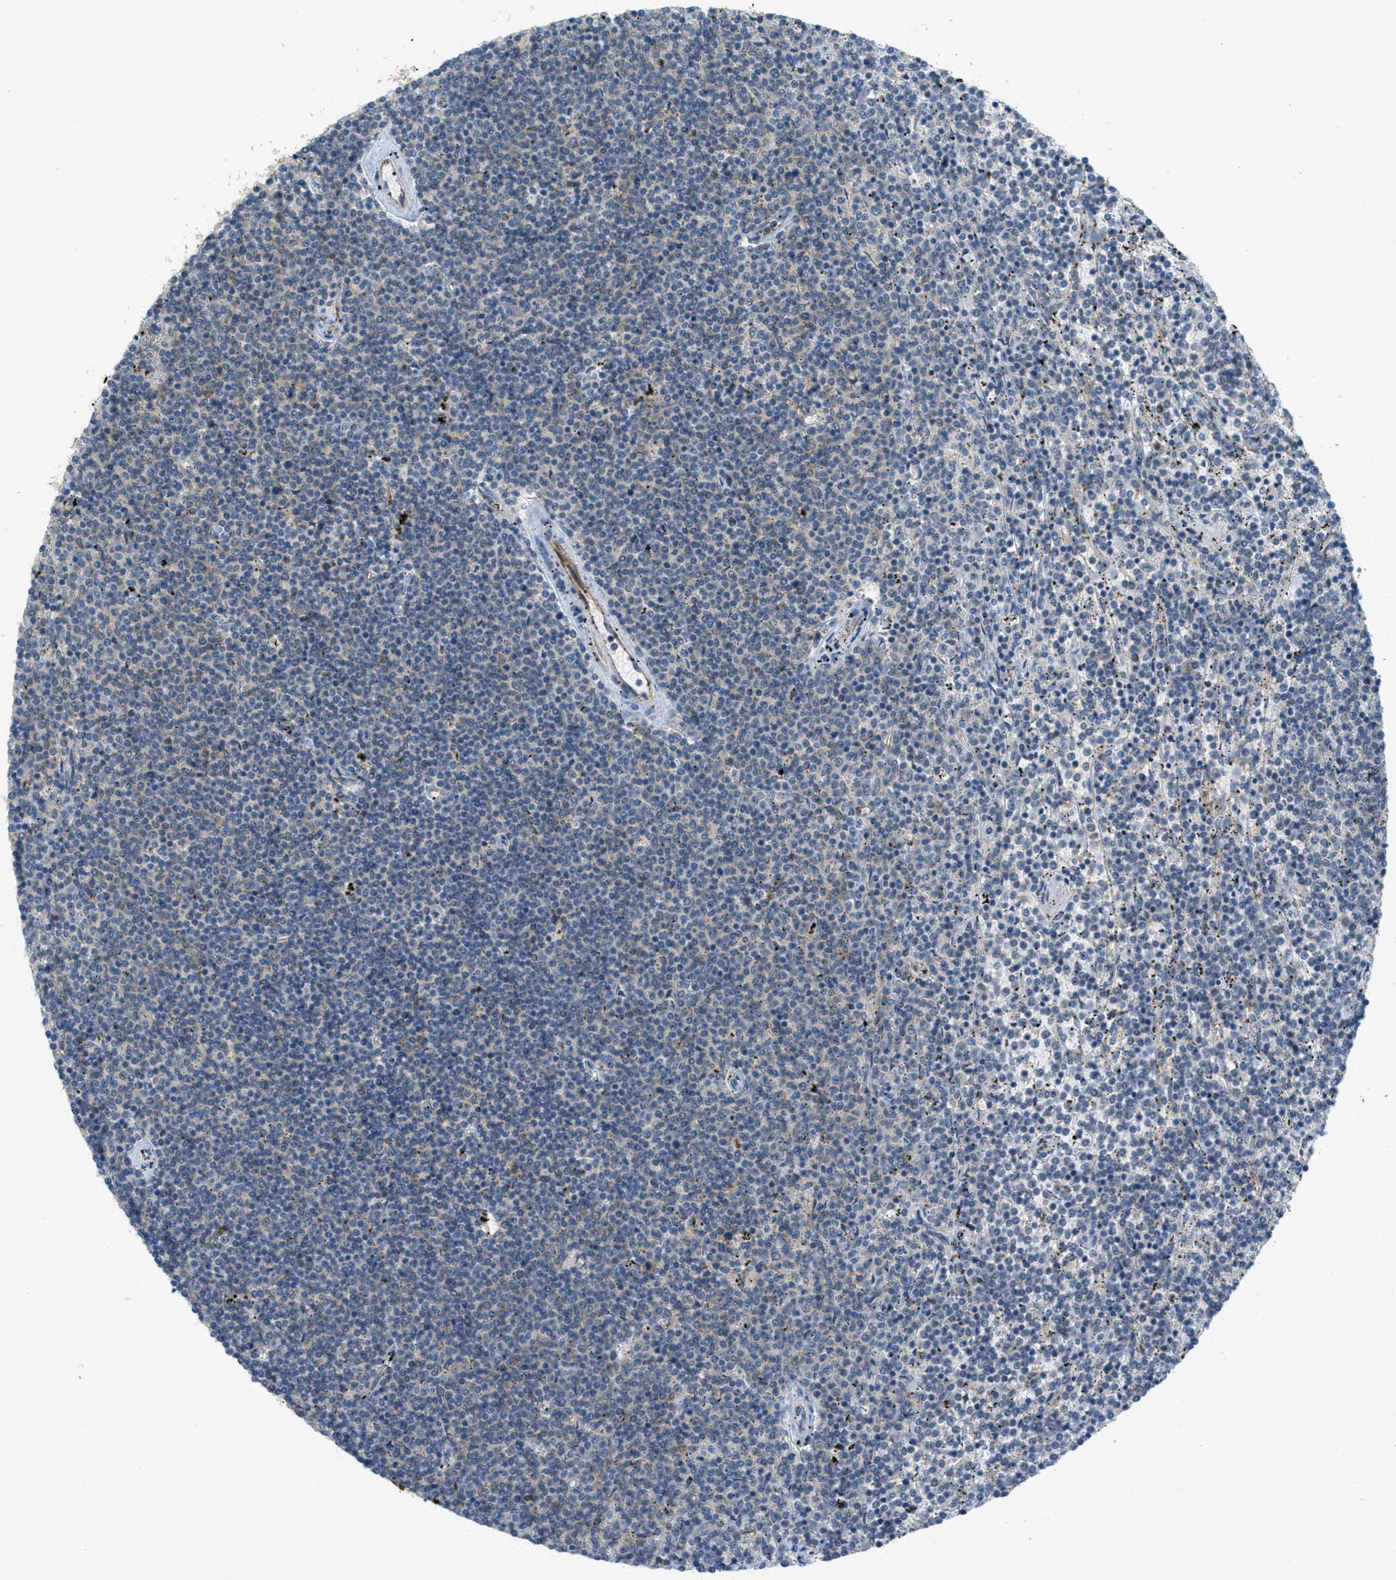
{"staining": {"intensity": "negative", "quantity": "none", "location": "none"}, "tissue": "lymphoma", "cell_type": "Tumor cells", "image_type": "cancer", "snomed": [{"axis": "morphology", "description": "Malignant lymphoma, non-Hodgkin's type, Low grade"}, {"axis": "topography", "description": "Spleen"}], "caption": "A photomicrograph of malignant lymphoma, non-Hodgkin's type (low-grade) stained for a protein exhibits no brown staining in tumor cells.", "gene": "JCAD", "patient": {"sex": "female", "age": 50}}